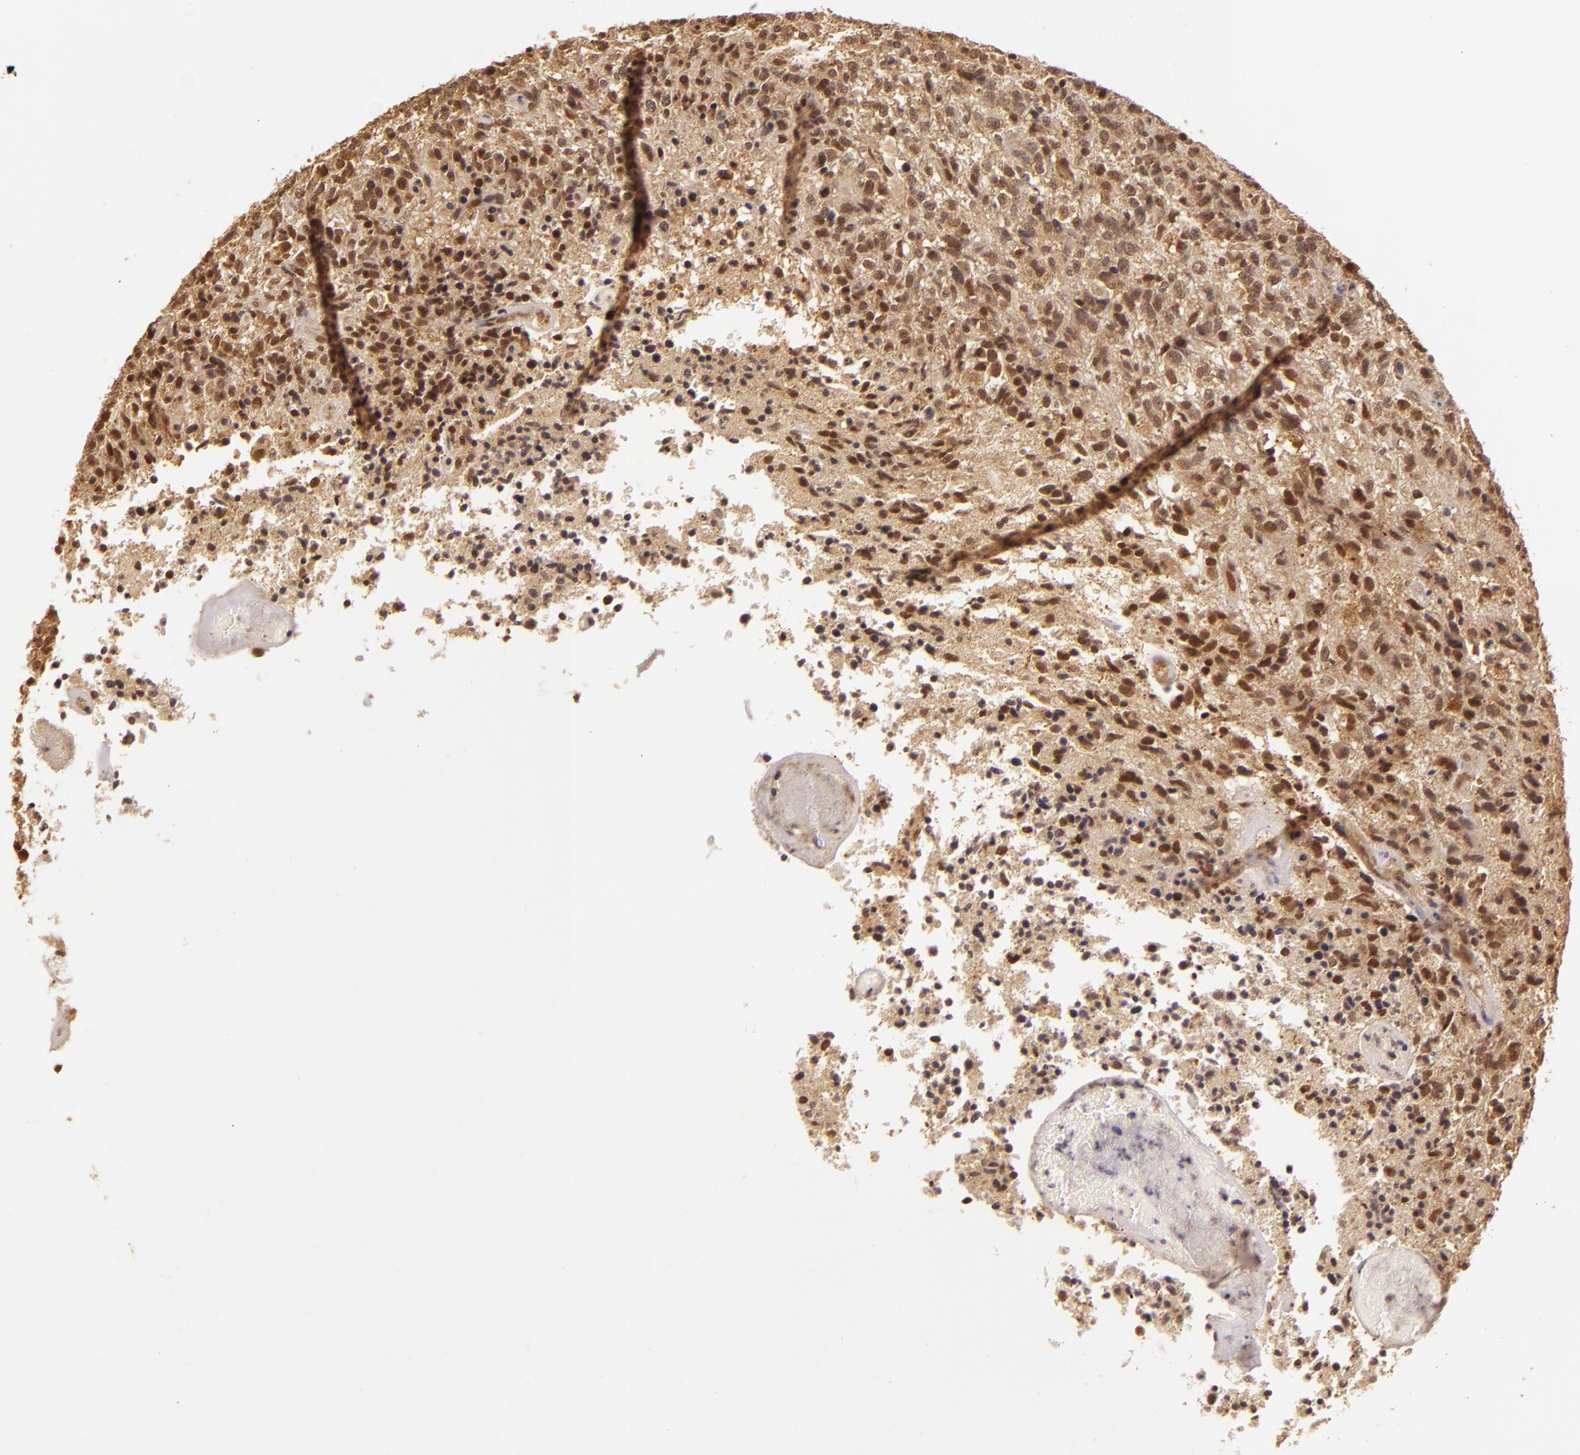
{"staining": {"intensity": "moderate", "quantity": ">75%", "location": "nuclear"}, "tissue": "glioma", "cell_type": "Tumor cells", "image_type": "cancer", "snomed": [{"axis": "morphology", "description": "Glioma, malignant, High grade"}, {"axis": "topography", "description": "Brain"}], "caption": "DAB (3,3'-diaminobenzidine) immunohistochemical staining of glioma shows moderate nuclear protein staining in about >75% of tumor cells.", "gene": "TXNRD2", "patient": {"sex": "male", "age": 36}}